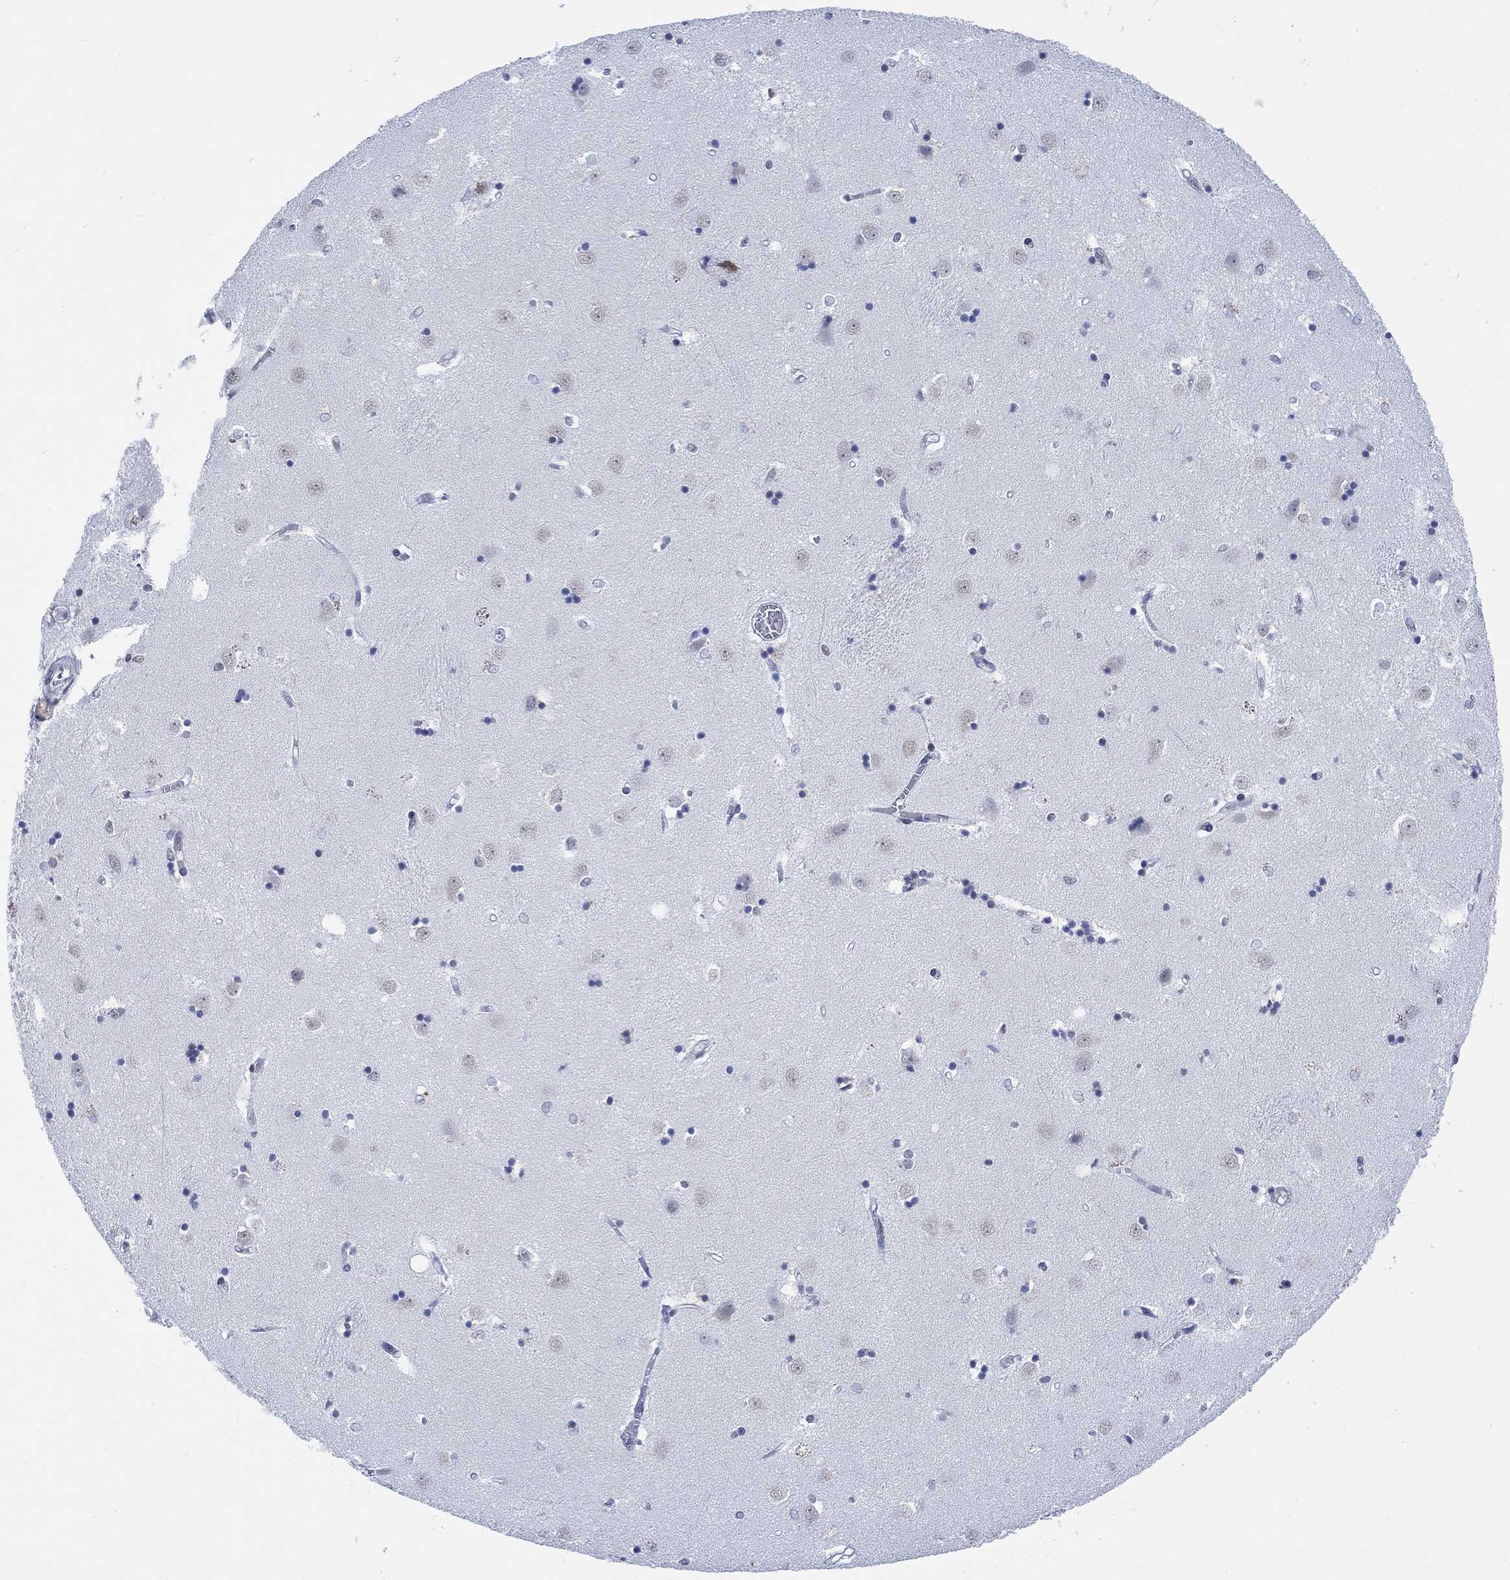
{"staining": {"intensity": "moderate", "quantity": "<25%", "location": "nuclear"}, "tissue": "caudate", "cell_type": "Glial cells", "image_type": "normal", "snomed": [{"axis": "morphology", "description": "Normal tissue, NOS"}, {"axis": "topography", "description": "Lateral ventricle wall"}], "caption": "Benign caudate was stained to show a protein in brown. There is low levels of moderate nuclear expression in about <25% of glial cells. Nuclei are stained in blue.", "gene": "DLK1", "patient": {"sex": "male", "age": 54}}